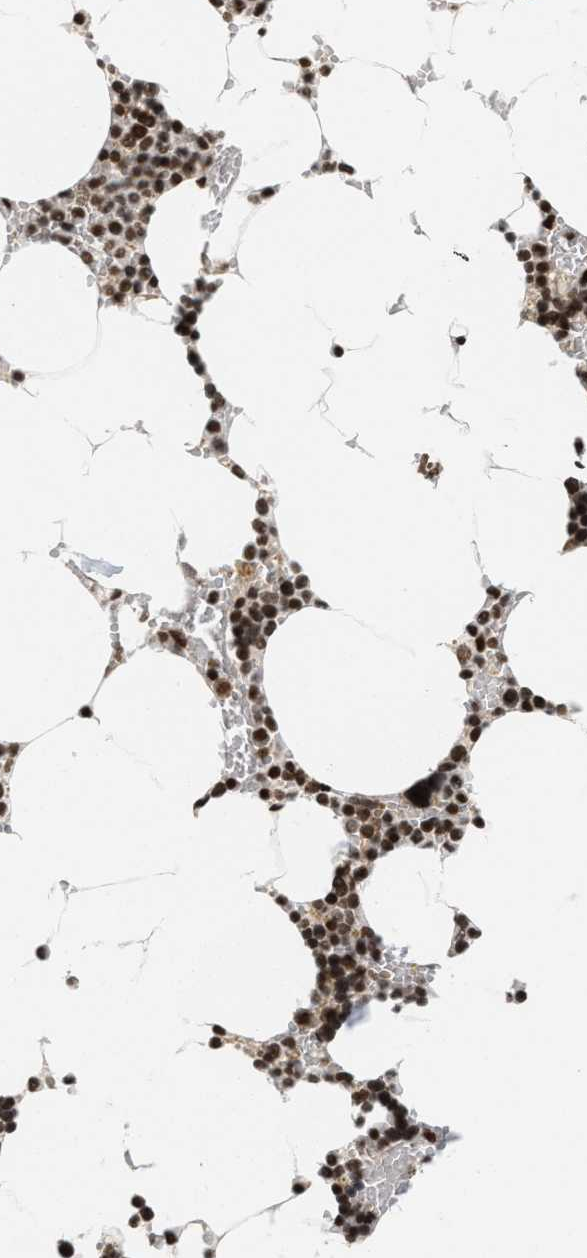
{"staining": {"intensity": "strong", "quantity": ">75%", "location": "nuclear"}, "tissue": "bone marrow", "cell_type": "Hematopoietic cells", "image_type": "normal", "snomed": [{"axis": "morphology", "description": "Normal tissue, NOS"}, {"axis": "topography", "description": "Bone marrow"}], "caption": "DAB immunohistochemical staining of benign bone marrow displays strong nuclear protein expression in about >75% of hematopoietic cells.", "gene": "ANKRD6", "patient": {"sex": "male", "age": 70}}